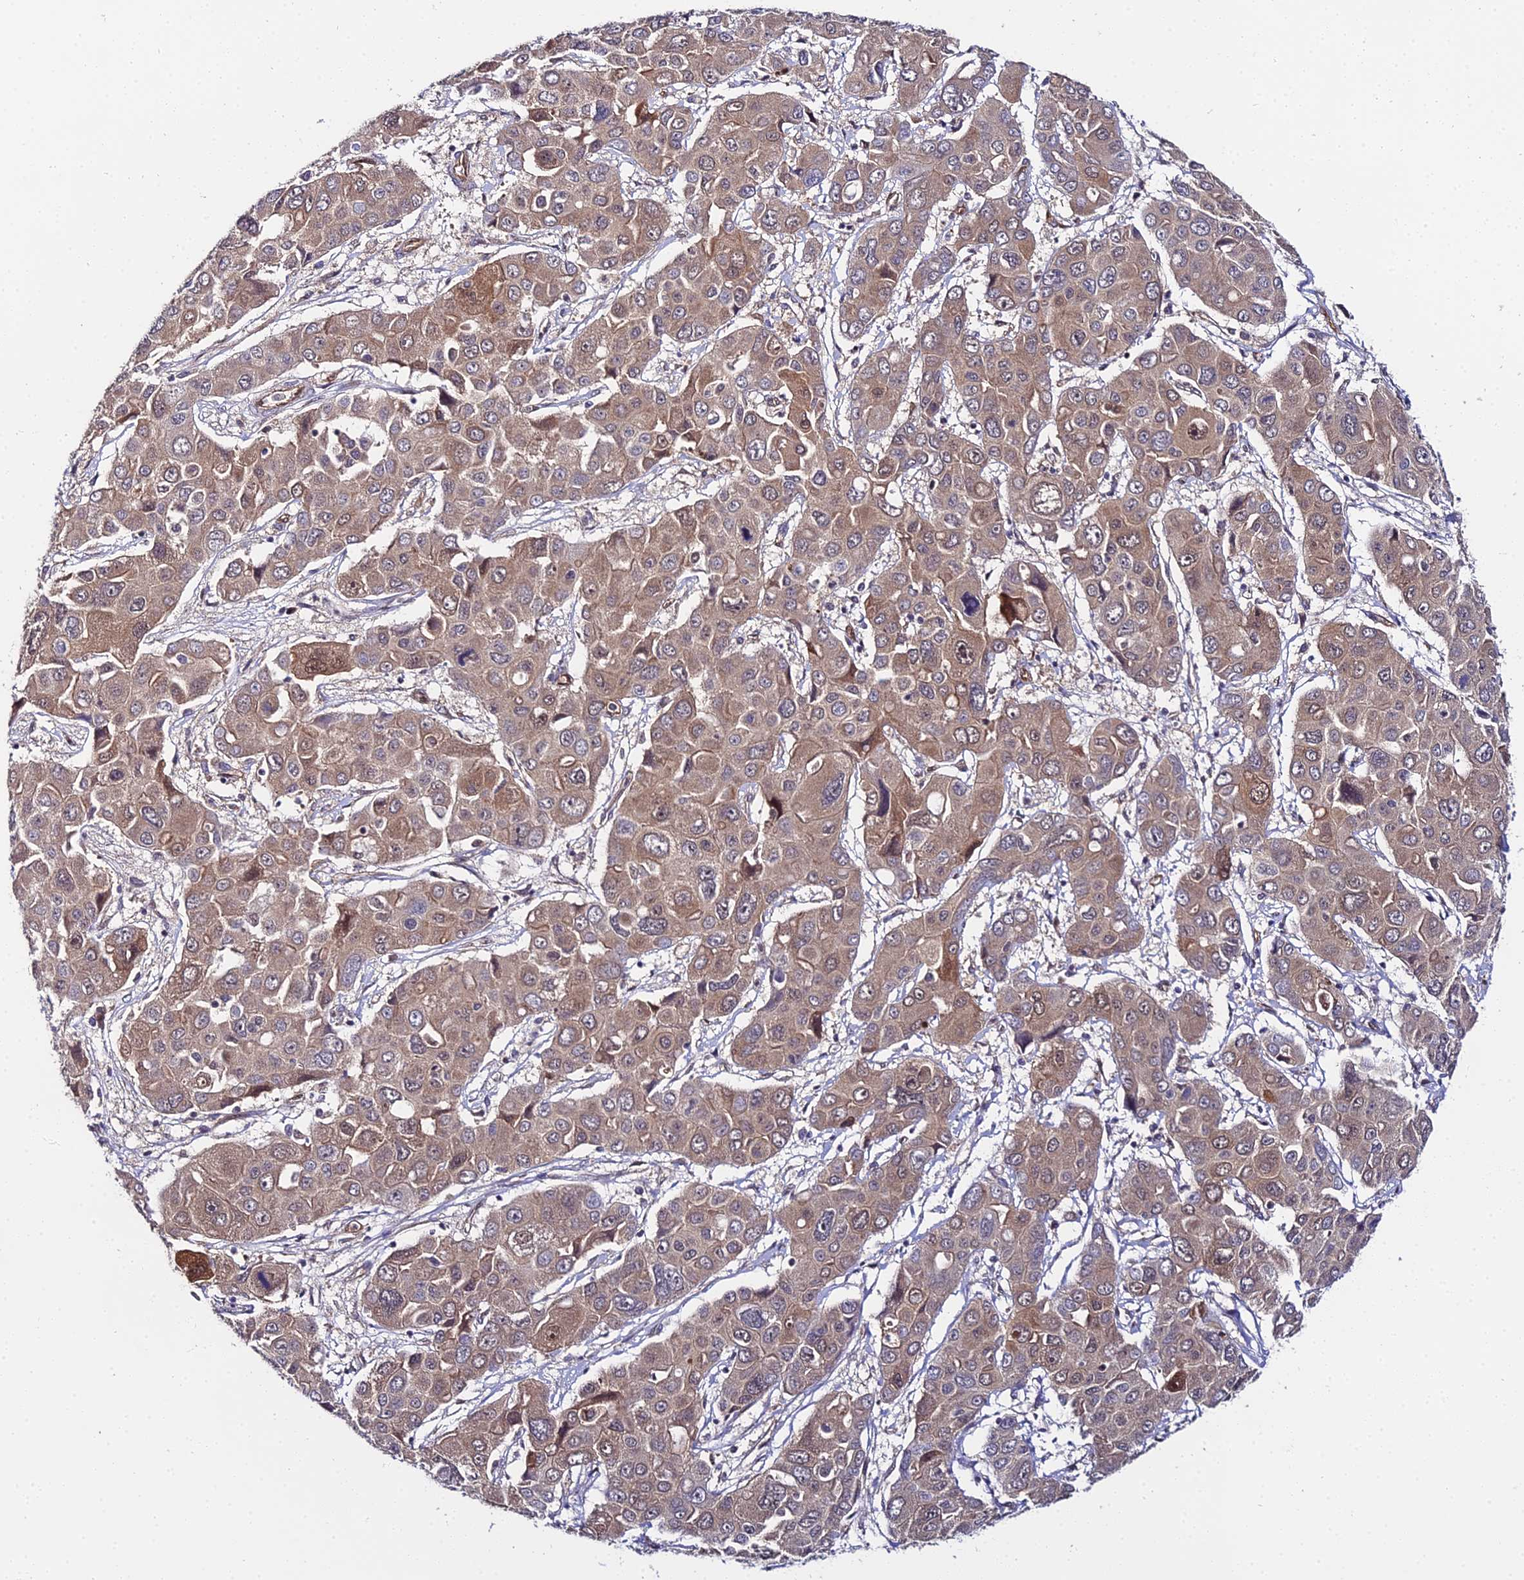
{"staining": {"intensity": "weak", "quantity": ">75%", "location": "cytoplasmic/membranous,nuclear"}, "tissue": "liver cancer", "cell_type": "Tumor cells", "image_type": "cancer", "snomed": [{"axis": "morphology", "description": "Cholangiocarcinoma"}, {"axis": "topography", "description": "Liver"}], "caption": "This is an image of IHC staining of cholangiocarcinoma (liver), which shows weak expression in the cytoplasmic/membranous and nuclear of tumor cells.", "gene": "PPP2R2C", "patient": {"sex": "male", "age": 67}}